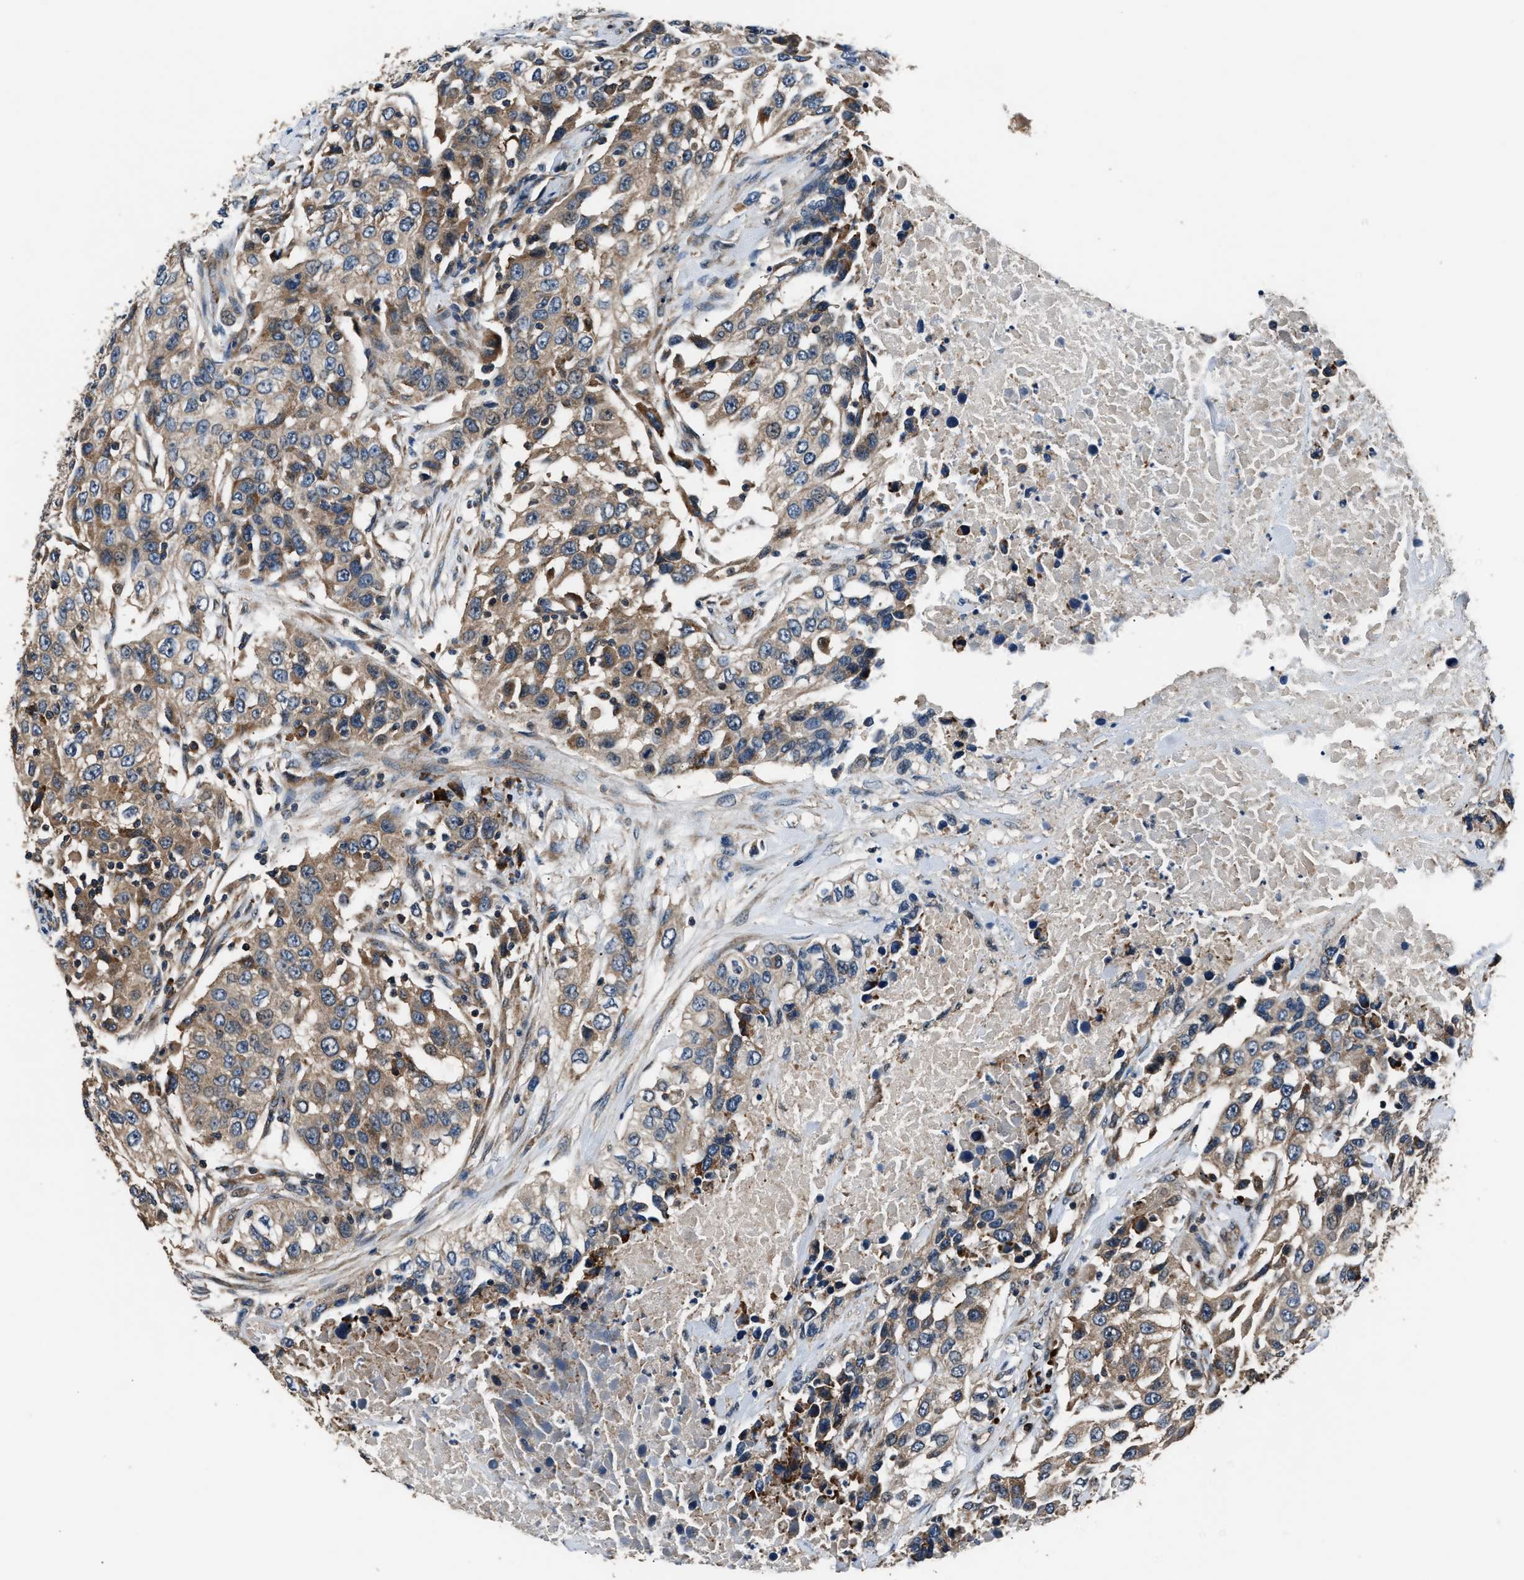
{"staining": {"intensity": "moderate", "quantity": ">75%", "location": "cytoplasmic/membranous"}, "tissue": "urothelial cancer", "cell_type": "Tumor cells", "image_type": "cancer", "snomed": [{"axis": "morphology", "description": "Urothelial carcinoma, High grade"}, {"axis": "topography", "description": "Urinary bladder"}], "caption": "Immunohistochemical staining of urothelial cancer reveals medium levels of moderate cytoplasmic/membranous staining in about >75% of tumor cells.", "gene": "IMPDH2", "patient": {"sex": "female", "age": 80}}